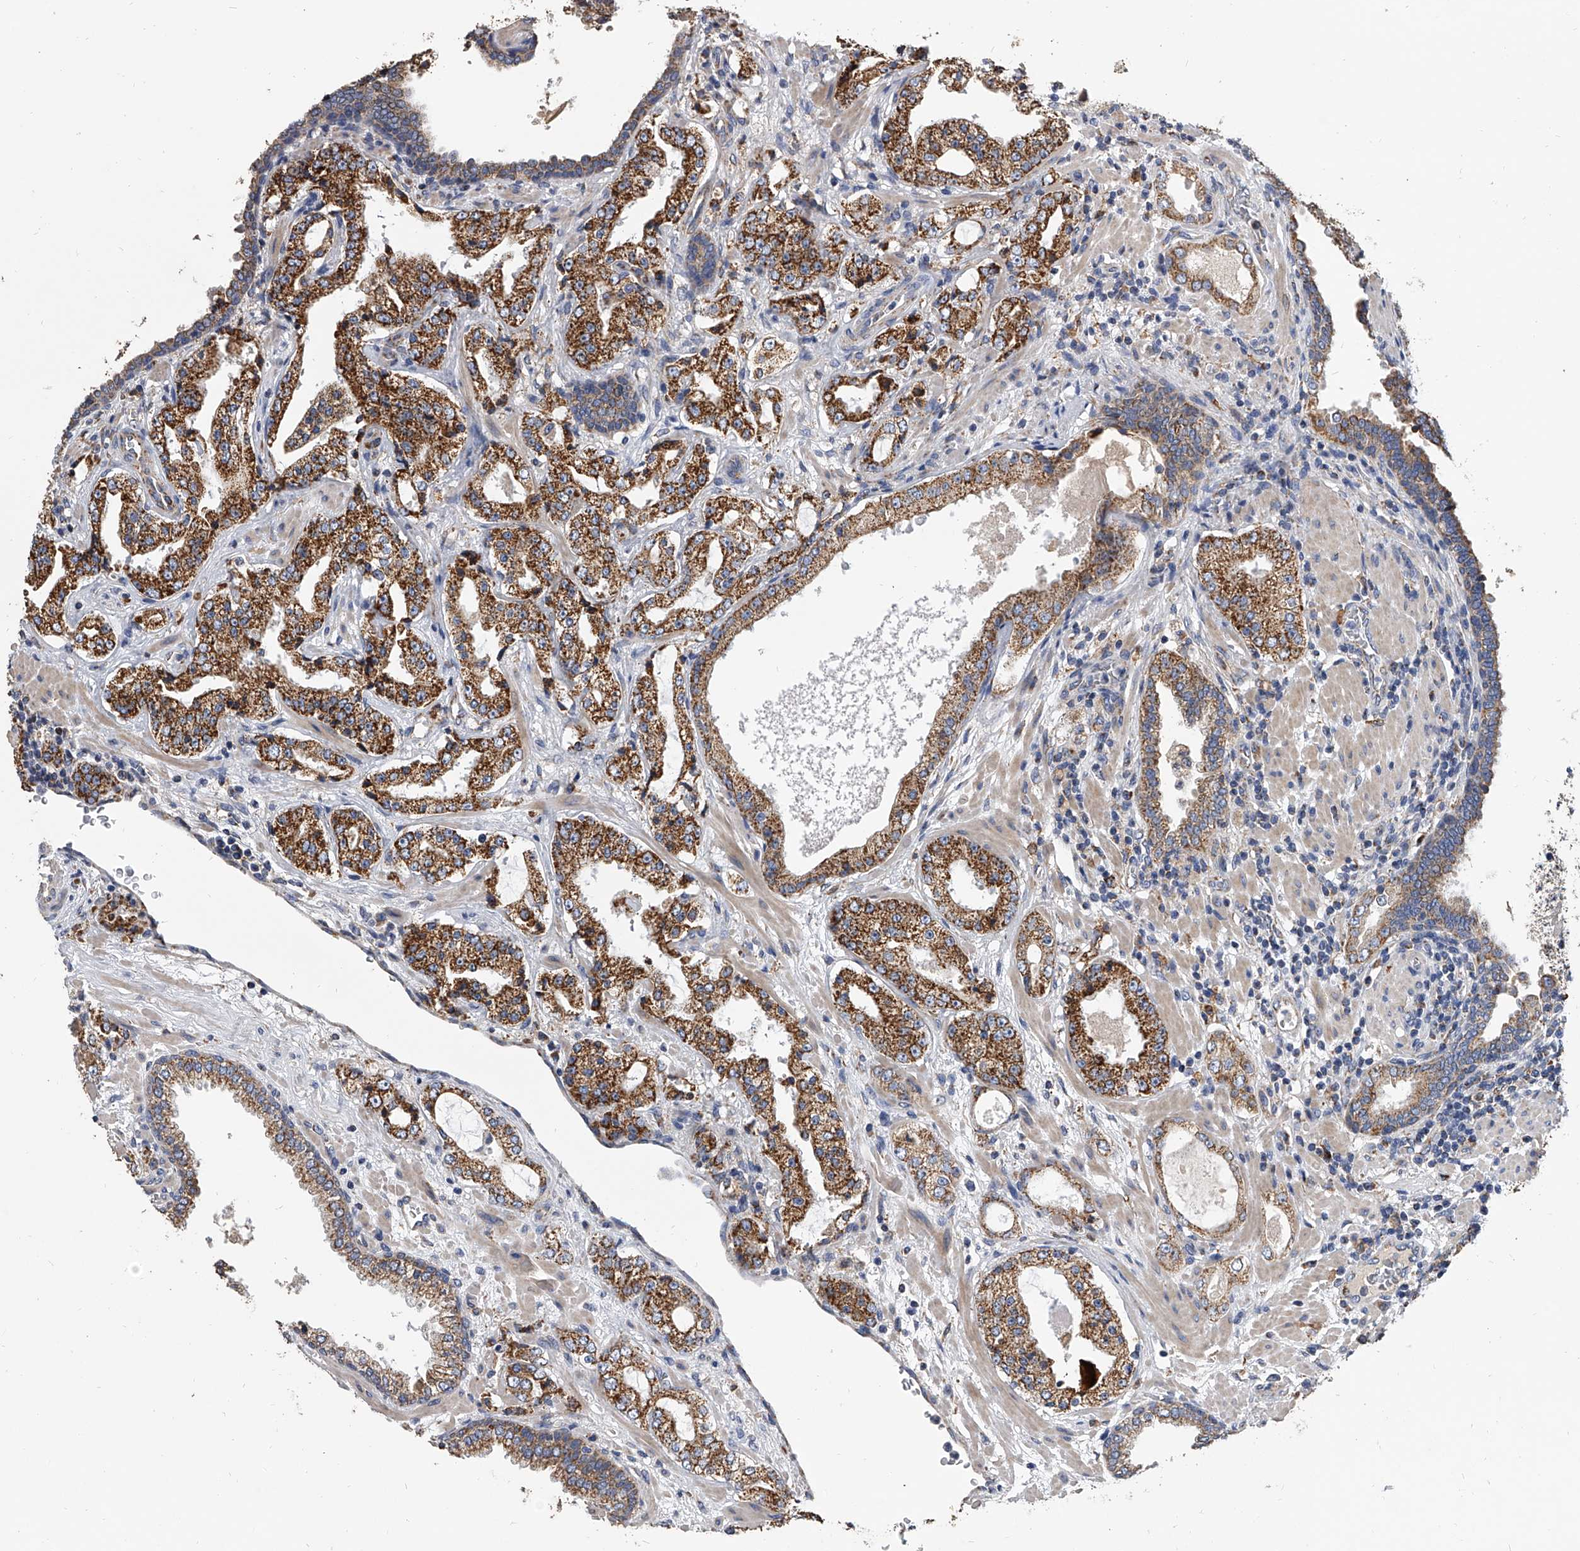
{"staining": {"intensity": "strong", "quantity": ">75%", "location": "cytoplasmic/membranous"}, "tissue": "prostate cancer", "cell_type": "Tumor cells", "image_type": "cancer", "snomed": [{"axis": "morphology", "description": "Adenocarcinoma, High grade"}, {"axis": "topography", "description": "Prostate"}], "caption": "A micrograph showing strong cytoplasmic/membranous expression in approximately >75% of tumor cells in prostate high-grade adenocarcinoma, as visualized by brown immunohistochemical staining.", "gene": "MRPL28", "patient": {"sex": "male", "age": 64}}